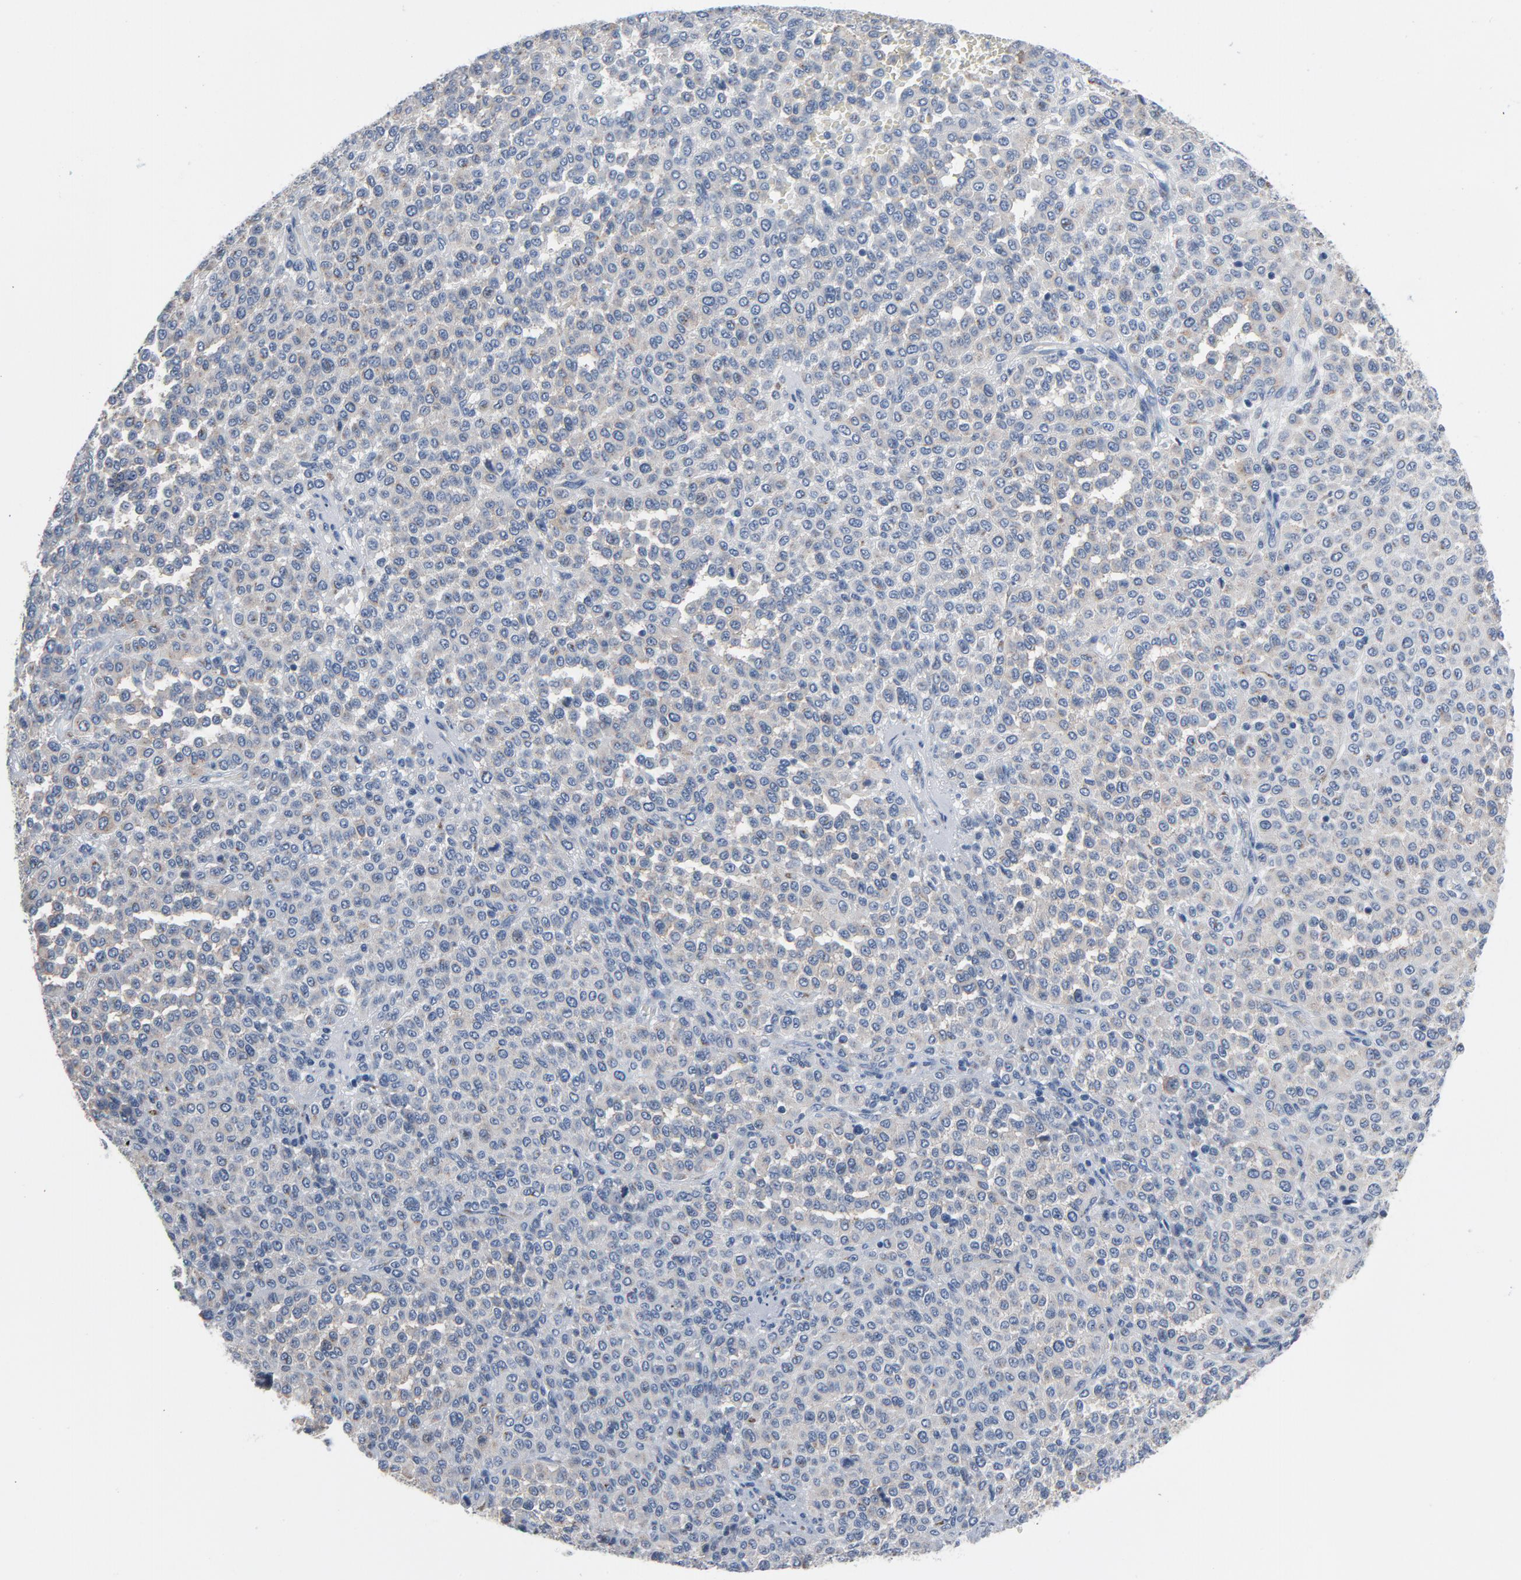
{"staining": {"intensity": "weak", "quantity": ">75%", "location": "cytoplasmic/membranous"}, "tissue": "melanoma", "cell_type": "Tumor cells", "image_type": "cancer", "snomed": [{"axis": "morphology", "description": "Malignant melanoma, Metastatic site"}, {"axis": "topography", "description": "Pancreas"}], "caption": "Immunohistochemical staining of malignant melanoma (metastatic site) exhibits weak cytoplasmic/membranous protein staining in approximately >75% of tumor cells.", "gene": "YIPF6", "patient": {"sex": "female", "age": 30}}